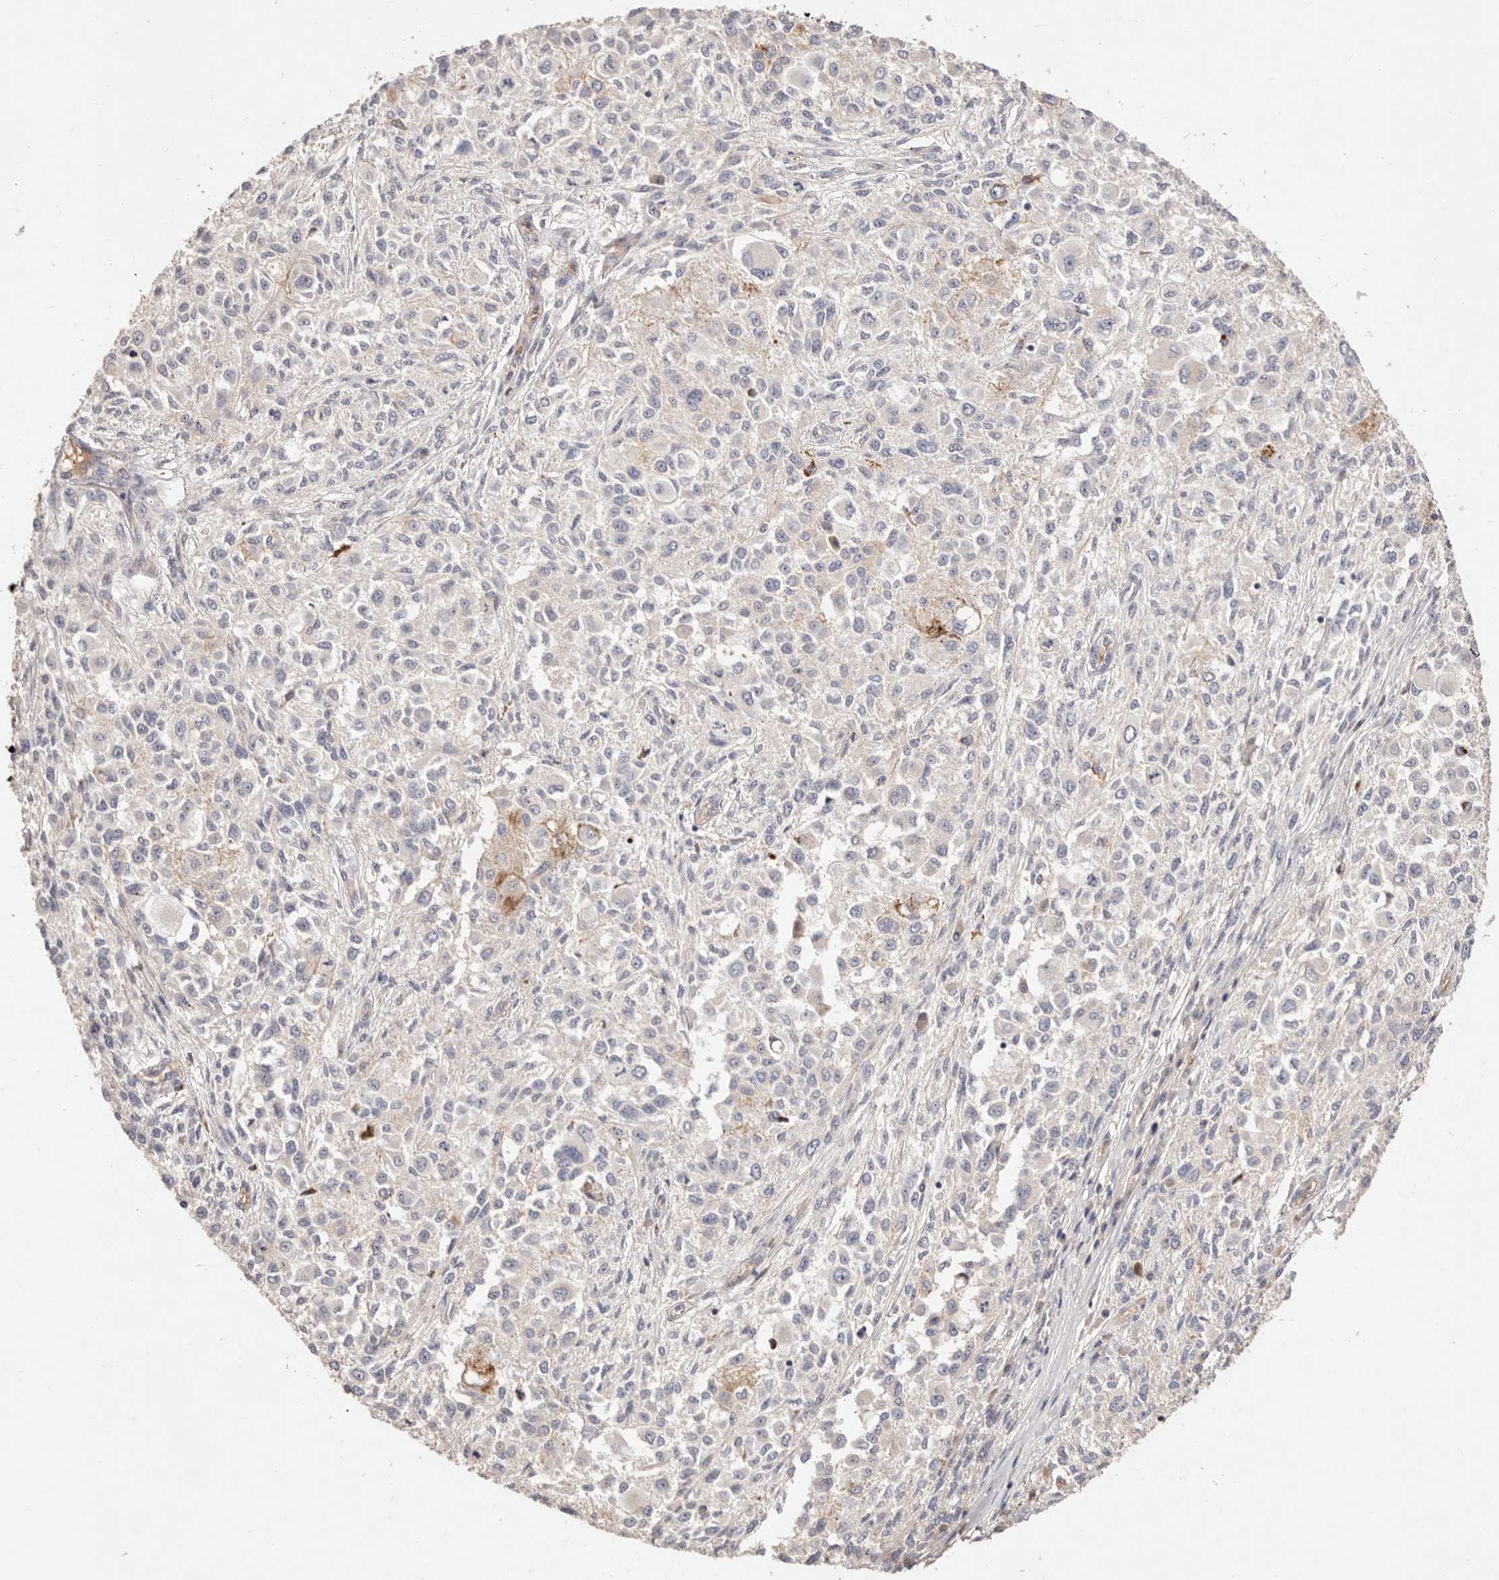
{"staining": {"intensity": "negative", "quantity": "none", "location": "none"}, "tissue": "melanoma", "cell_type": "Tumor cells", "image_type": "cancer", "snomed": [{"axis": "morphology", "description": "Necrosis, NOS"}, {"axis": "morphology", "description": "Malignant melanoma, NOS"}, {"axis": "topography", "description": "Skin"}], "caption": "High magnification brightfield microscopy of melanoma stained with DAB (brown) and counterstained with hematoxylin (blue): tumor cells show no significant positivity.", "gene": "CXADR", "patient": {"sex": "female", "age": 87}}